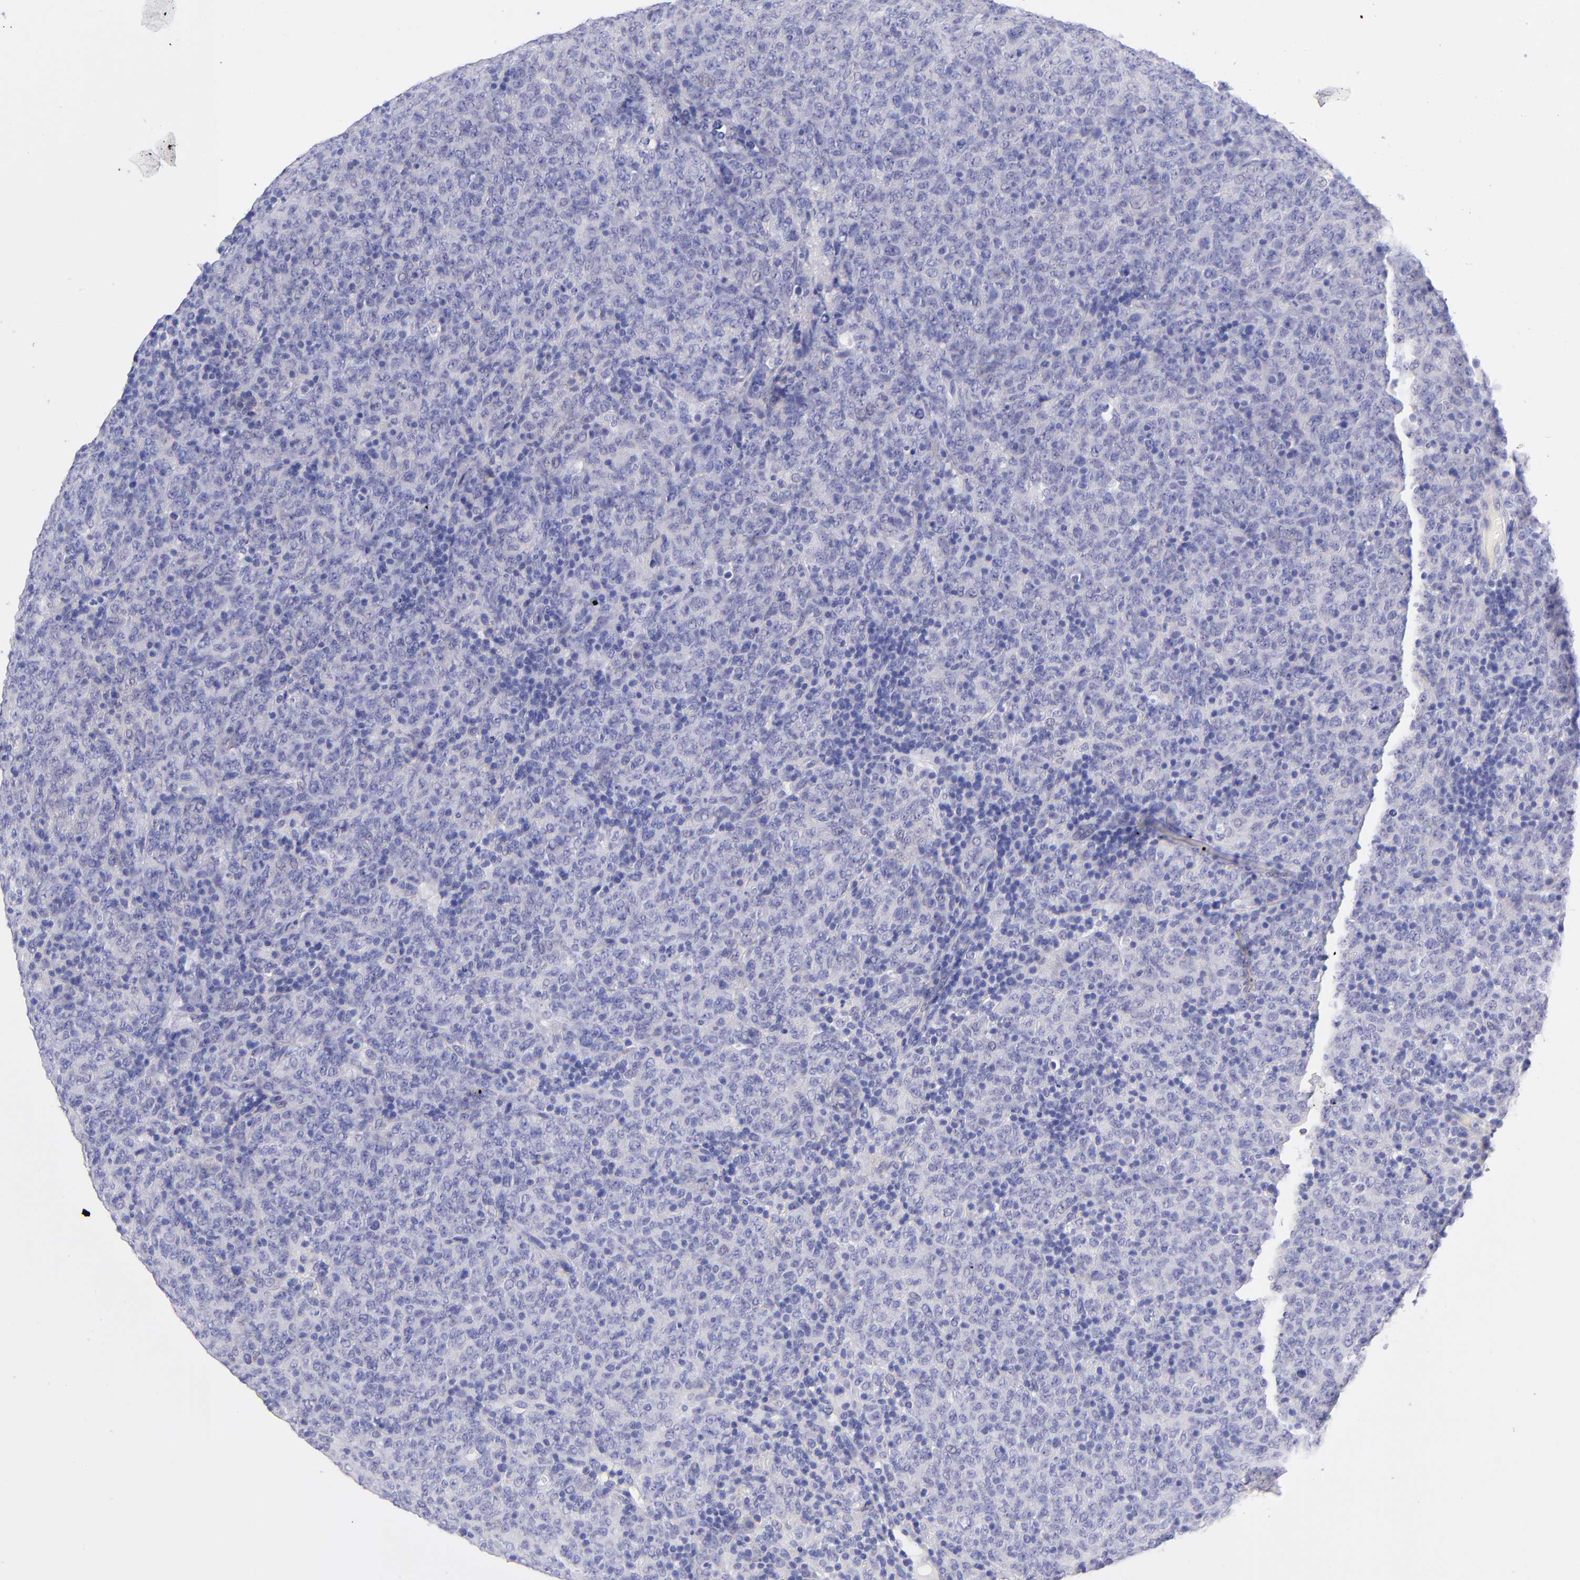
{"staining": {"intensity": "negative", "quantity": "none", "location": "none"}, "tissue": "lymphoma", "cell_type": "Tumor cells", "image_type": "cancer", "snomed": [{"axis": "morphology", "description": "Malignant lymphoma, non-Hodgkin's type, High grade"}, {"axis": "topography", "description": "Tonsil"}], "caption": "DAB (3,3'-diaminobenzidine) immunohistochemical staining of human malignant lymphoma, non-Hodgkin's type (high-grade) displays no significant staining in tumor cells. (DAB immunohistochemistry (IHC) visualized using brightfield microscopy, high magnification).", "gene": "RAB3B", "patient": {"sex": "female", "age": 36}}